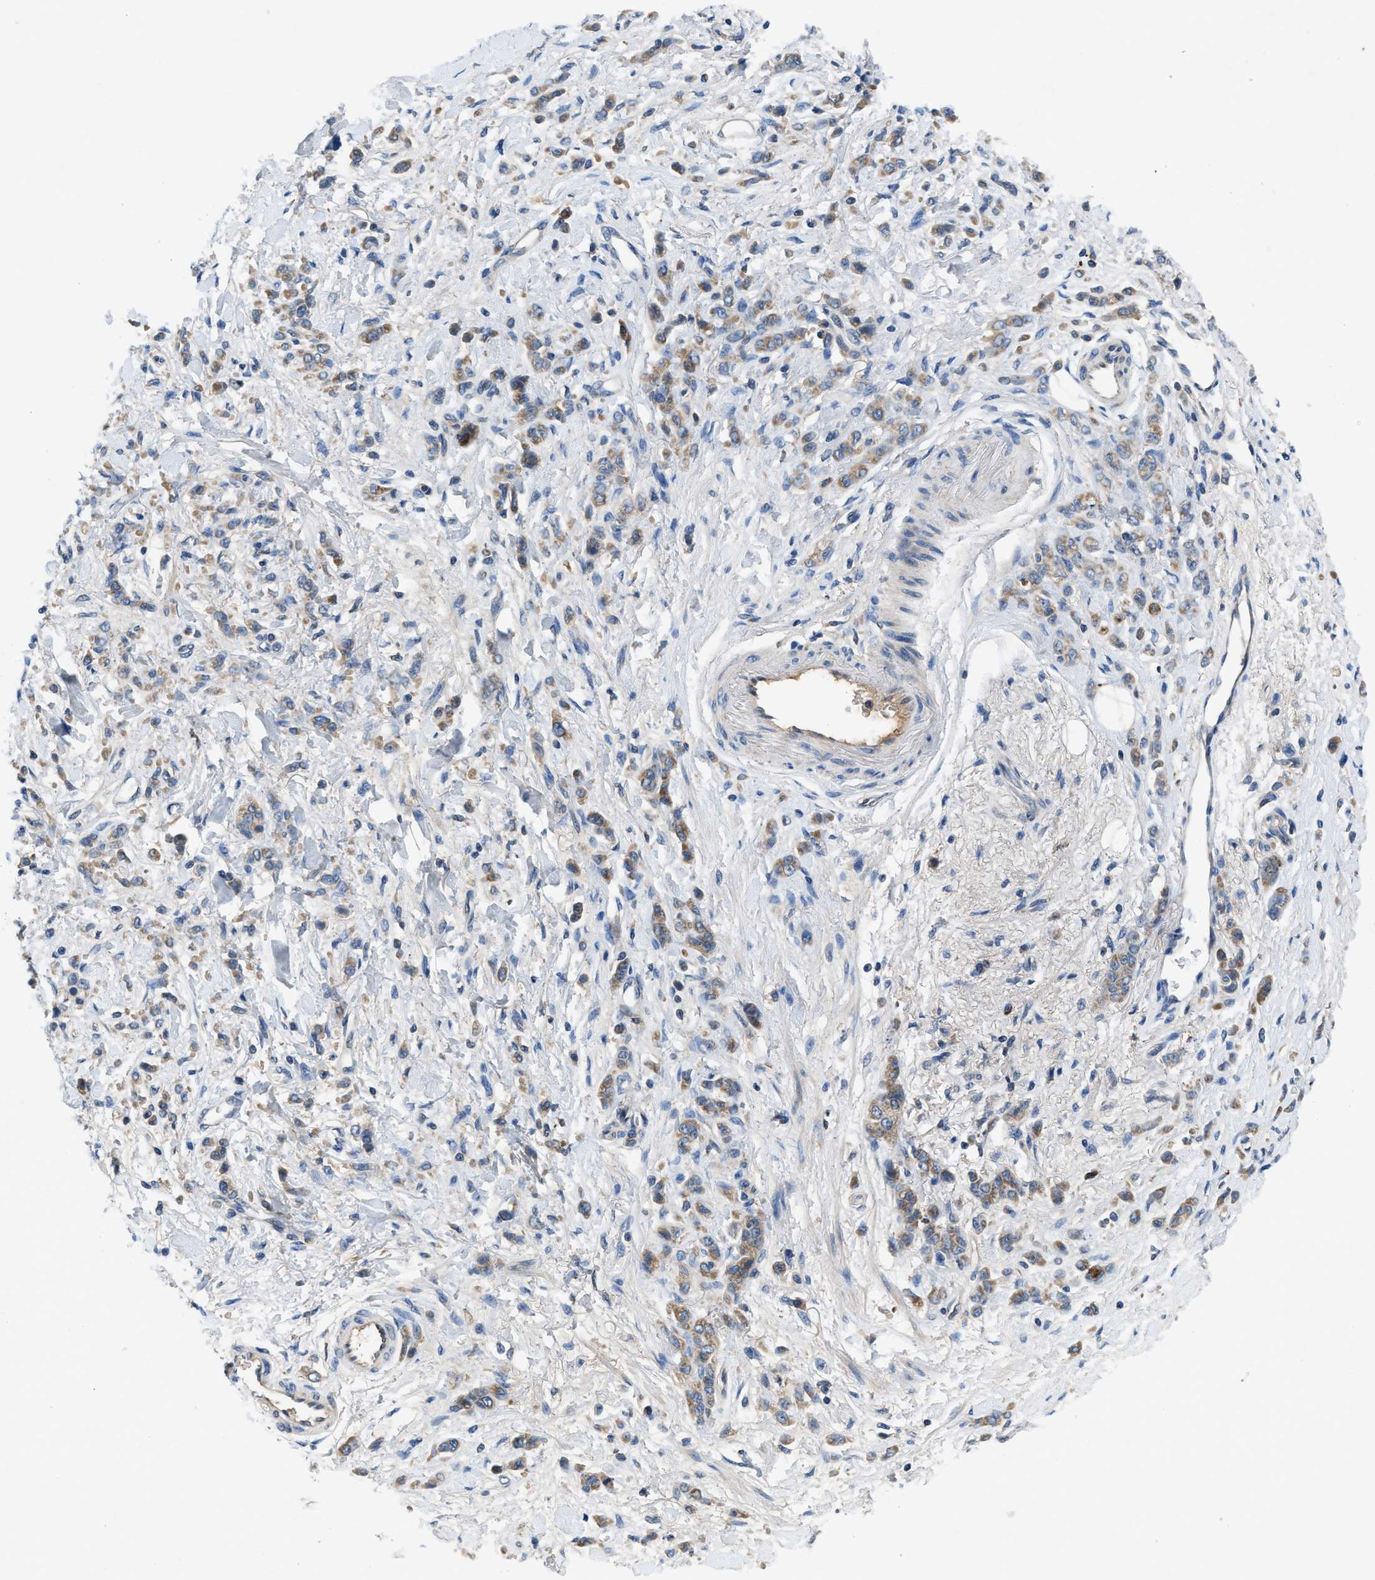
{"staining": {"intensity": "moderate", "quantity": "25%-75%", "location": "cytoplasmic/membranous"}, "tissue": "stomach cancer", "cell_type": "Tumor cells", "image_type": "cancer", "snomed": [{"axis": "morphology", "description": "Normal tissue, NOS"}, {"axis": "morphology", "description": "Adenocarcinoma, NOS"}, {"axis": "topography", "description": "Stomach"}], "caption": "Immunohistochemical staining of stomach cancer reveals medium levels of moderate cytoplasmic/membranous positivity in approximately 25%-75% of tumor cells. (IHC, brightfield microscopy, high magnification).", "gene": "PNKD", "patient": {"sex": "male", "age": 82}}